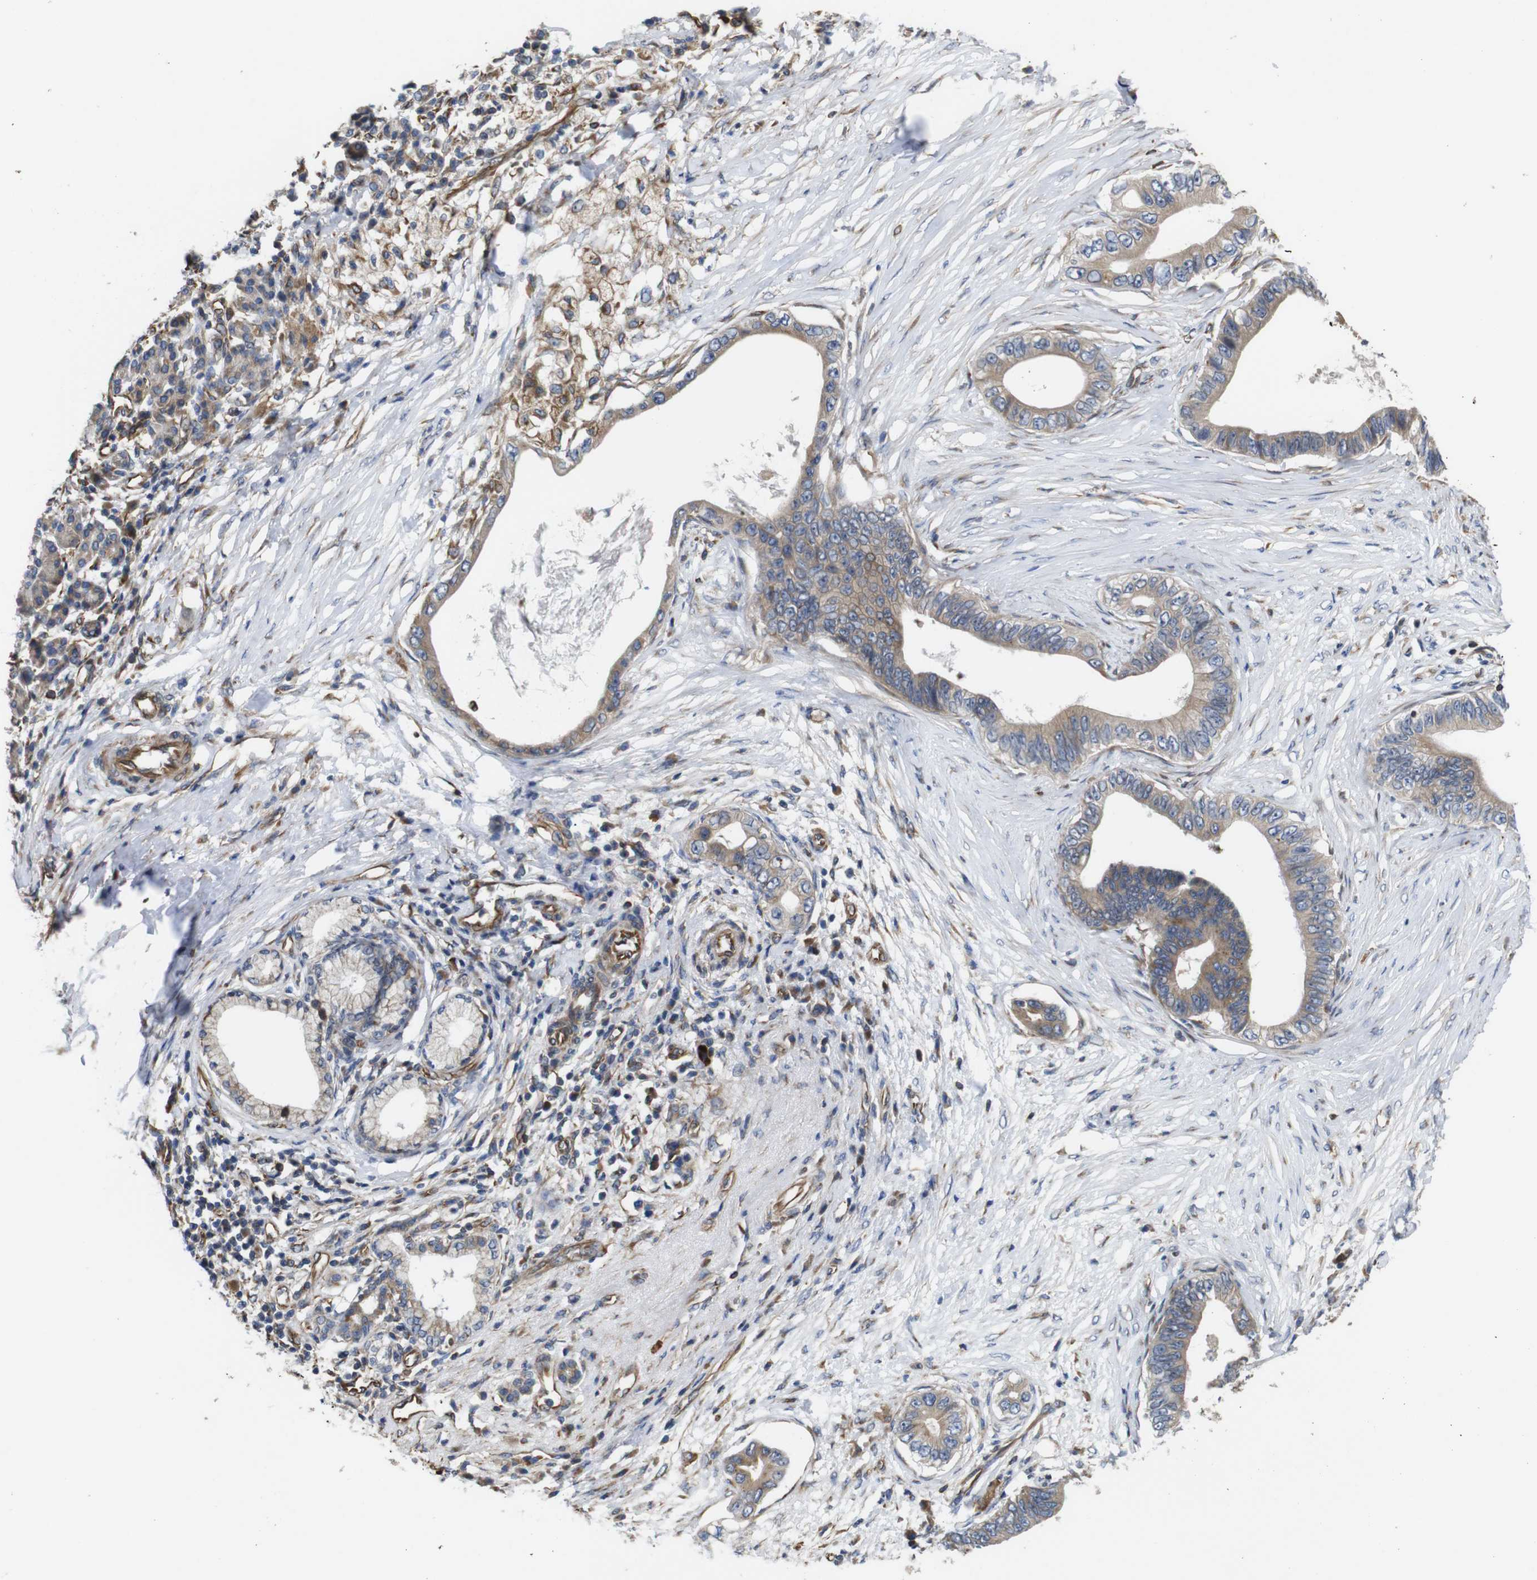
{"staining": {"intensity": "moderate", "quantity": ">75%", "location": "cytoplasmic/membranous"}, "tissue": "pancreatic cancer", "cell_type": "Tumor cells", "image_type": "cancer", "snomed": [{"axis": "morphology", "description": "Adenocarcinoma, NOS"}, {"axis": "topography", "description": "Pancreas"}], "caption": "DAB immunohistochemical staining of adenocarcinoma (pancreatic) shows moderate cytoplasmic/membranous protein positivity in approximately >75% of tumor cells. Ihc stains the protein in brown and the nuclei are stained blue.", "gene": "POMK", "patient": {"sex": "male", "age": 77}}